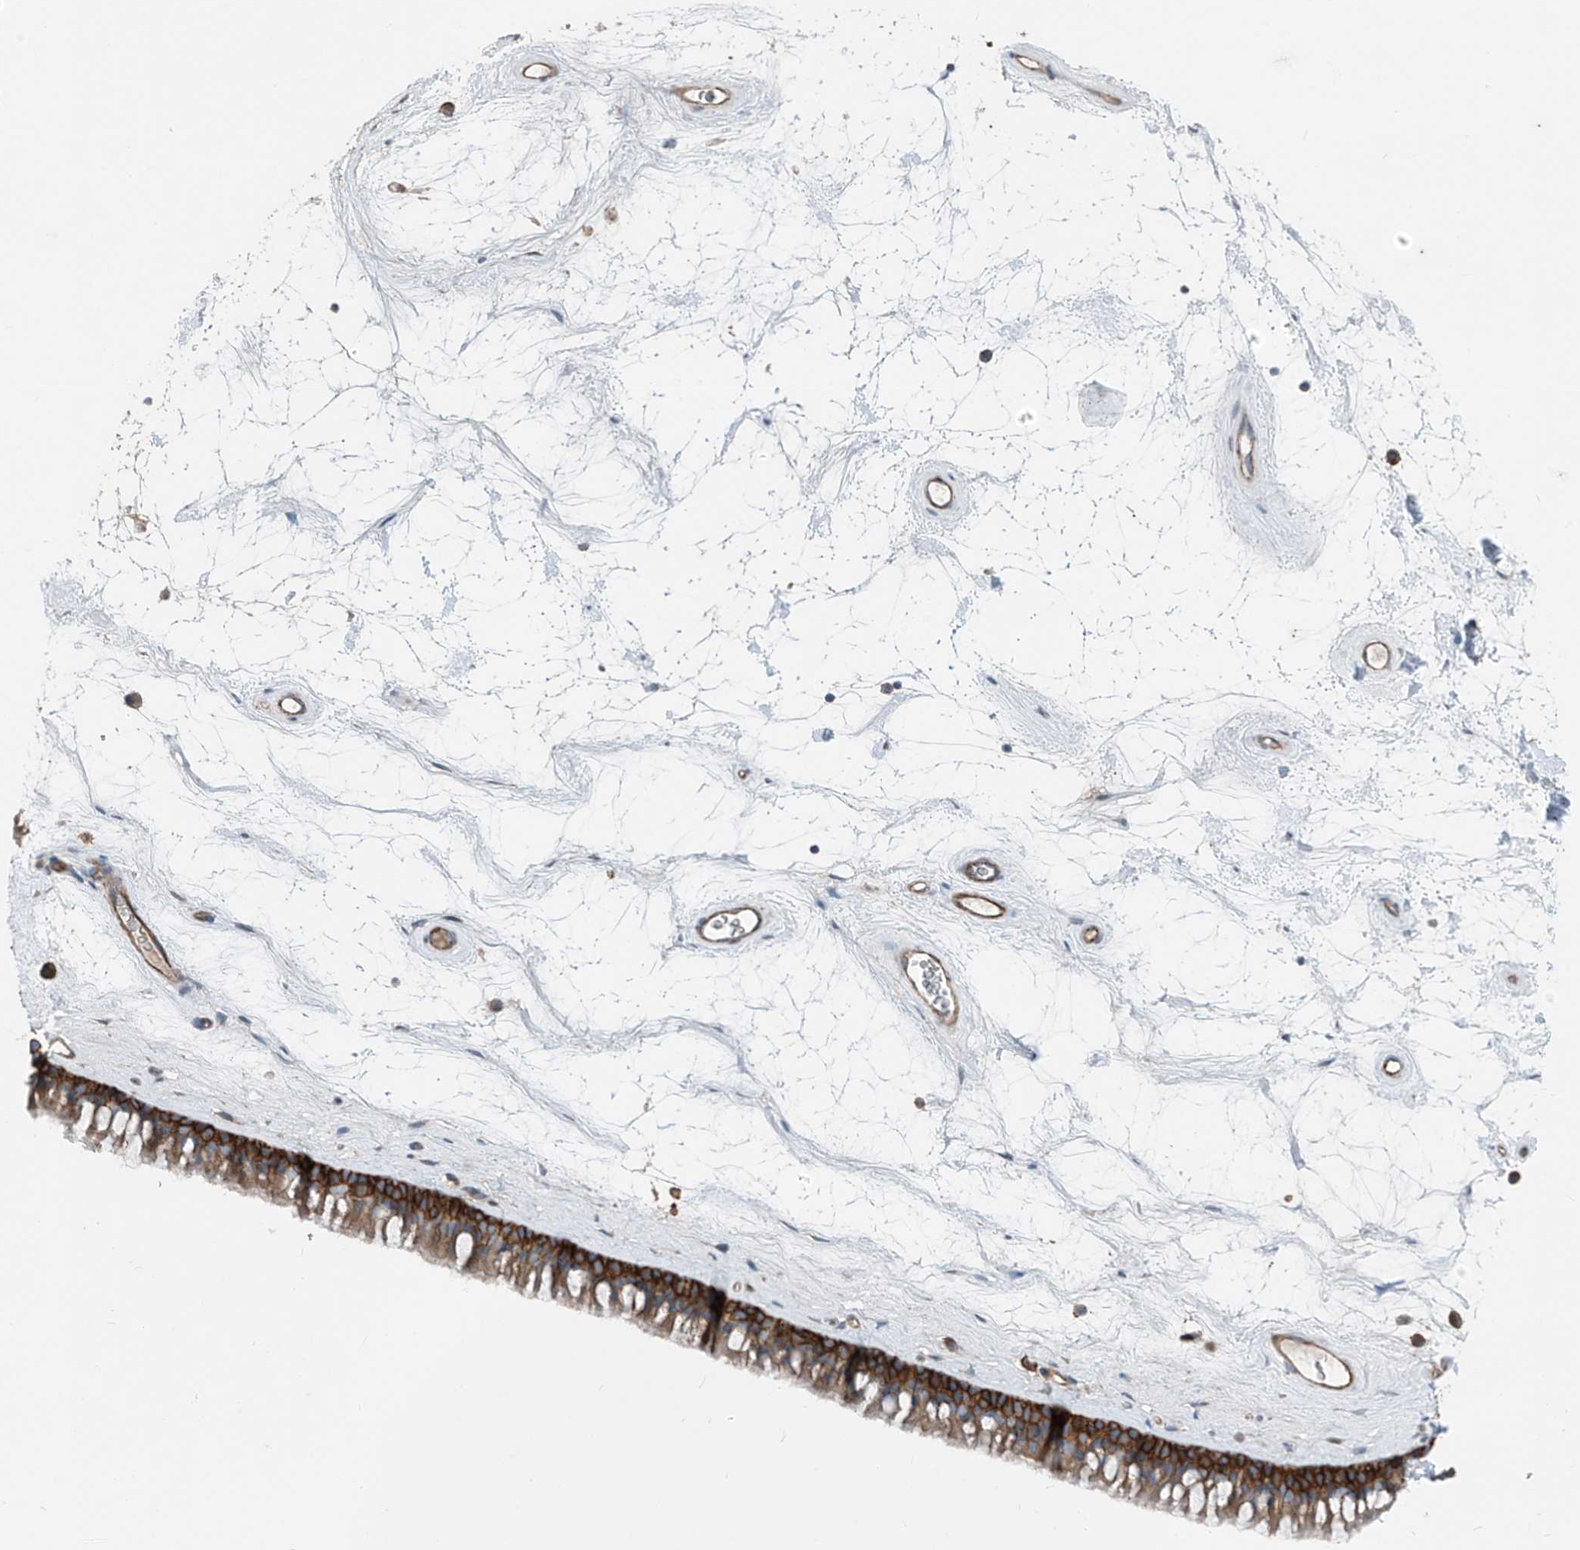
{"staining": {"intensity": "moderate", "quantity": ">75%", "location": "cytoplasmic/membranous"}, "tissue": "nasopharynx", "cell_type": "Respiratory epithelial cells", "image_type": "normal", "snomed": [{"axis": "morphology", "description": "Normal tissue, NOS"}, {"axis": "topography", "description": "Nasopharynx"}], "caption": "An image showing moderate cytoplasmic/membranous positivity in approximately >75% of respiratory epithelial cells in benign nasopharynx, as visualized by brown immunohistochemical staining.", "gene": "SLC1A5", "patient": {"sex": "male", "age": 64}}